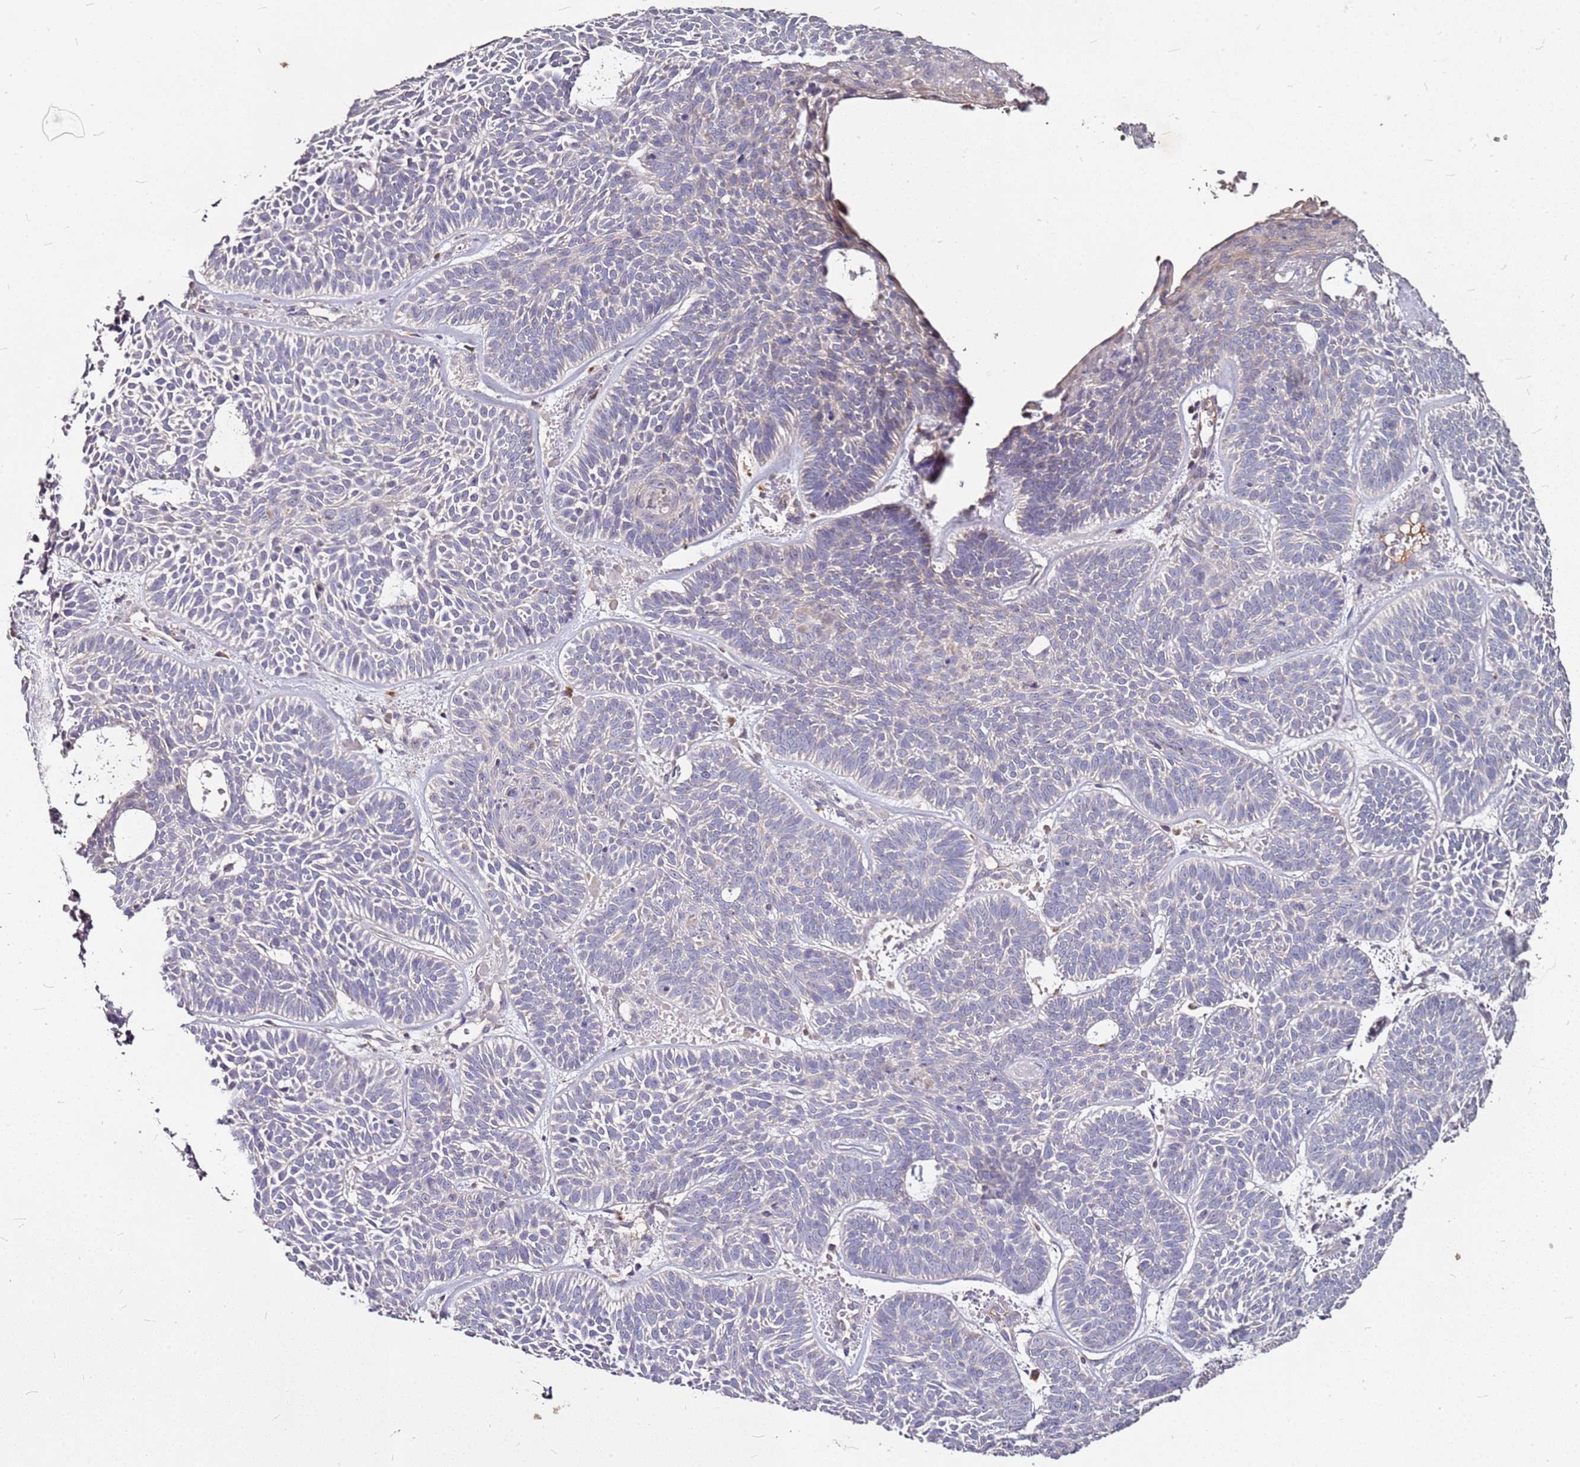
{"staining": {"intensity": "negative", "quantity": "none", "location": "none"}, "tissue": "skin cancer", "cell_type": "Tumor cells", "image_type": "cancer", "snomed": [{"axis": "morphology", "description": "Basal cell carcinoma"}, {"axis": "topography", "description": "Skin"}], "caption": "IHC of human skin cancer exhibits no staining in tumor cells.", "gene": "DCDC2C", "patient": {"sex": "male", "age": 85}}